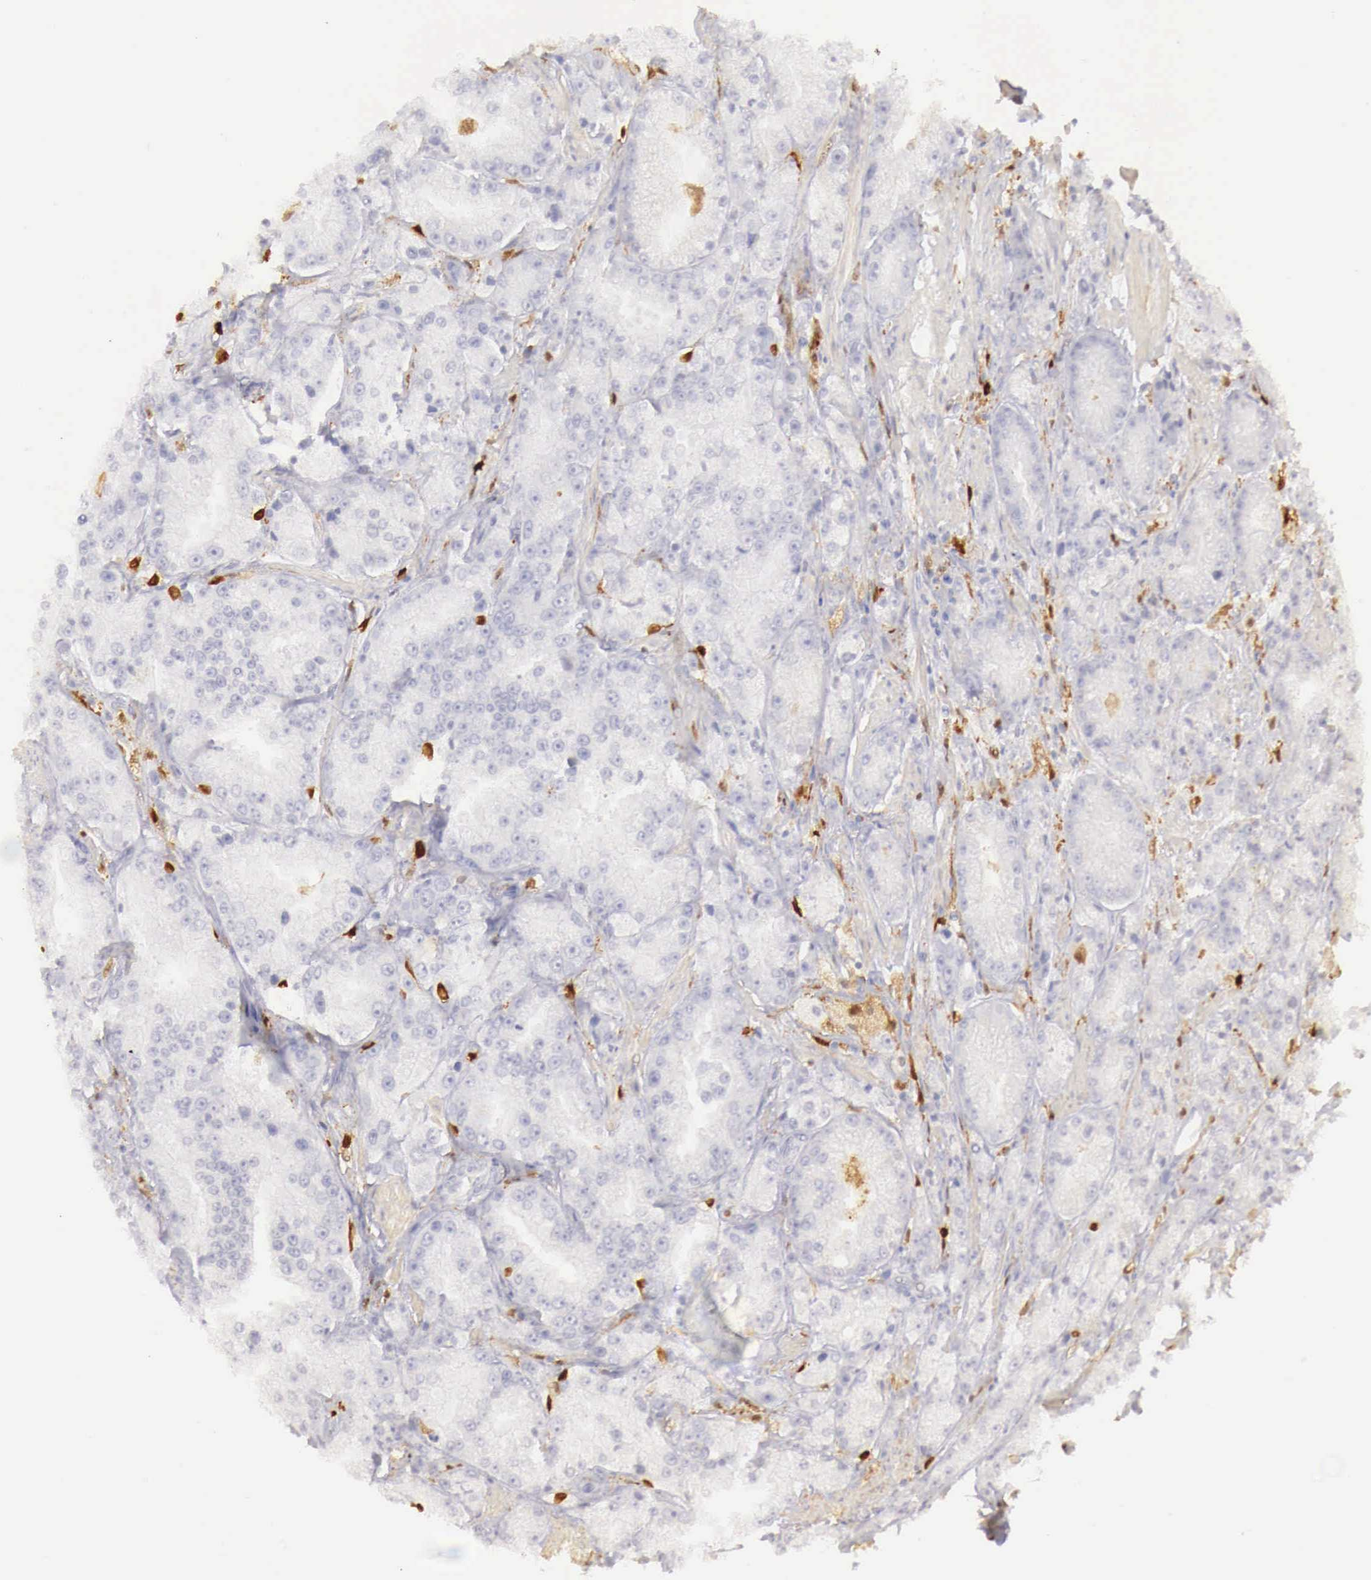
{"staining": {"intensity": "negative", "quantity": "none", "location": "none"}, "tissue": "prostate cancer", "cell_type": "Tumor cells", "image_type": "cancer", "snomed": [{"axis": "morphology", "description": "Adenocarcinoma, Medium grade"}, {"axis": "topography", "description": "Prostate"}], "caption": "Medium-grade adenocarcinoma (prostate) was stained to show a protein in brown. There is no significant expression in tumor cells.", "gene": "RENBP", "patient": {"sex": "male", "age": 72}}